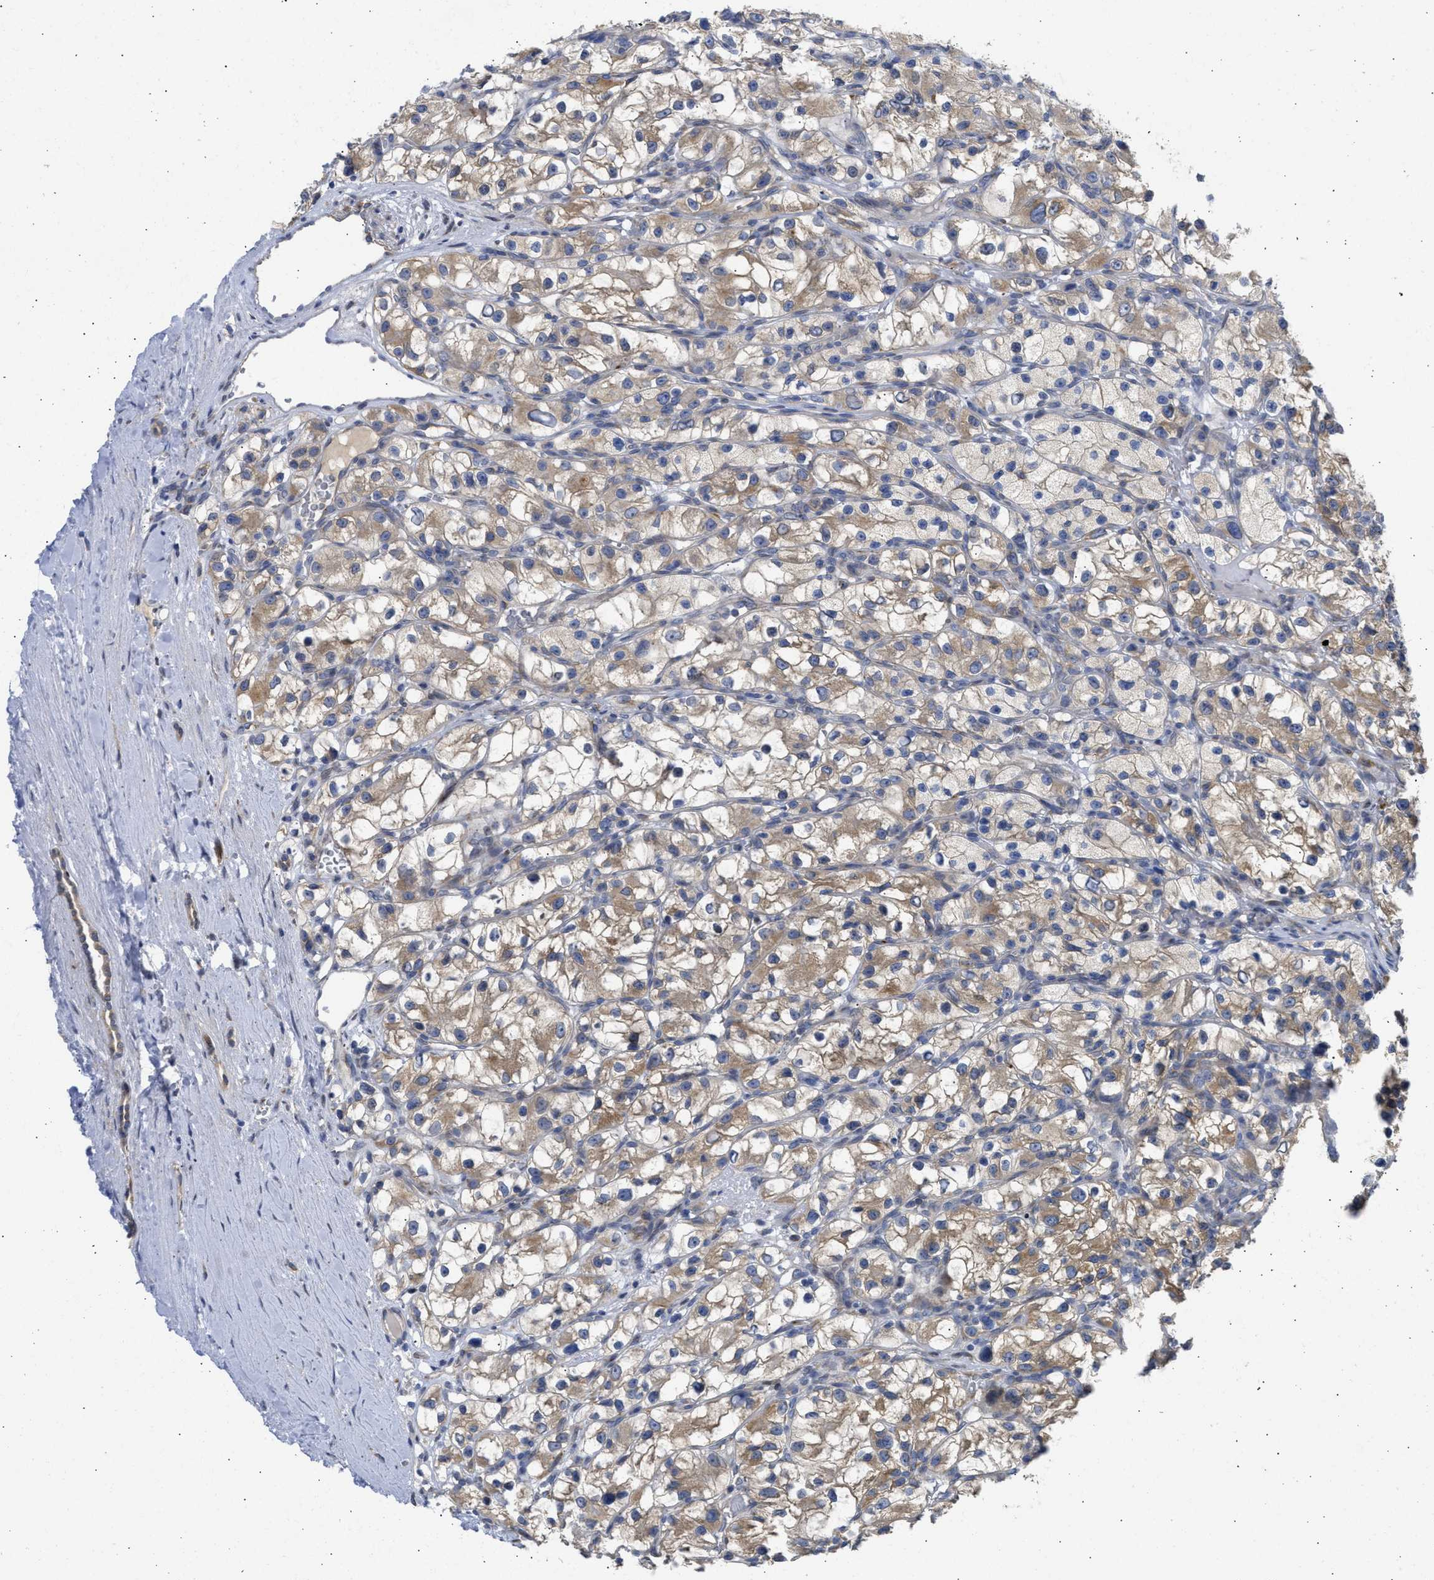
{"staining": {"intensity": "weak", "quantity": ">75%", "location": "cytoplasmic/membranous"}, "tissue": "renal cancer", "cell_type": "Tumor cells", "image_type": "cancer", "snomed": [{"axis": "morphology", "description": "Adenocarcinoma, NOS"}, {"axis": "topography", "description": "Kidney"}], "caption": "Immunohistochemistry (DAB (3,3'-diaminobenzidine)) staining of human renal adenocarcinoma shows weak cytoplasmic/membranous protein expression in about >75% of tumor cells.", "gene": "TMED1", "patient": {"sex": "female", "age": 57}}